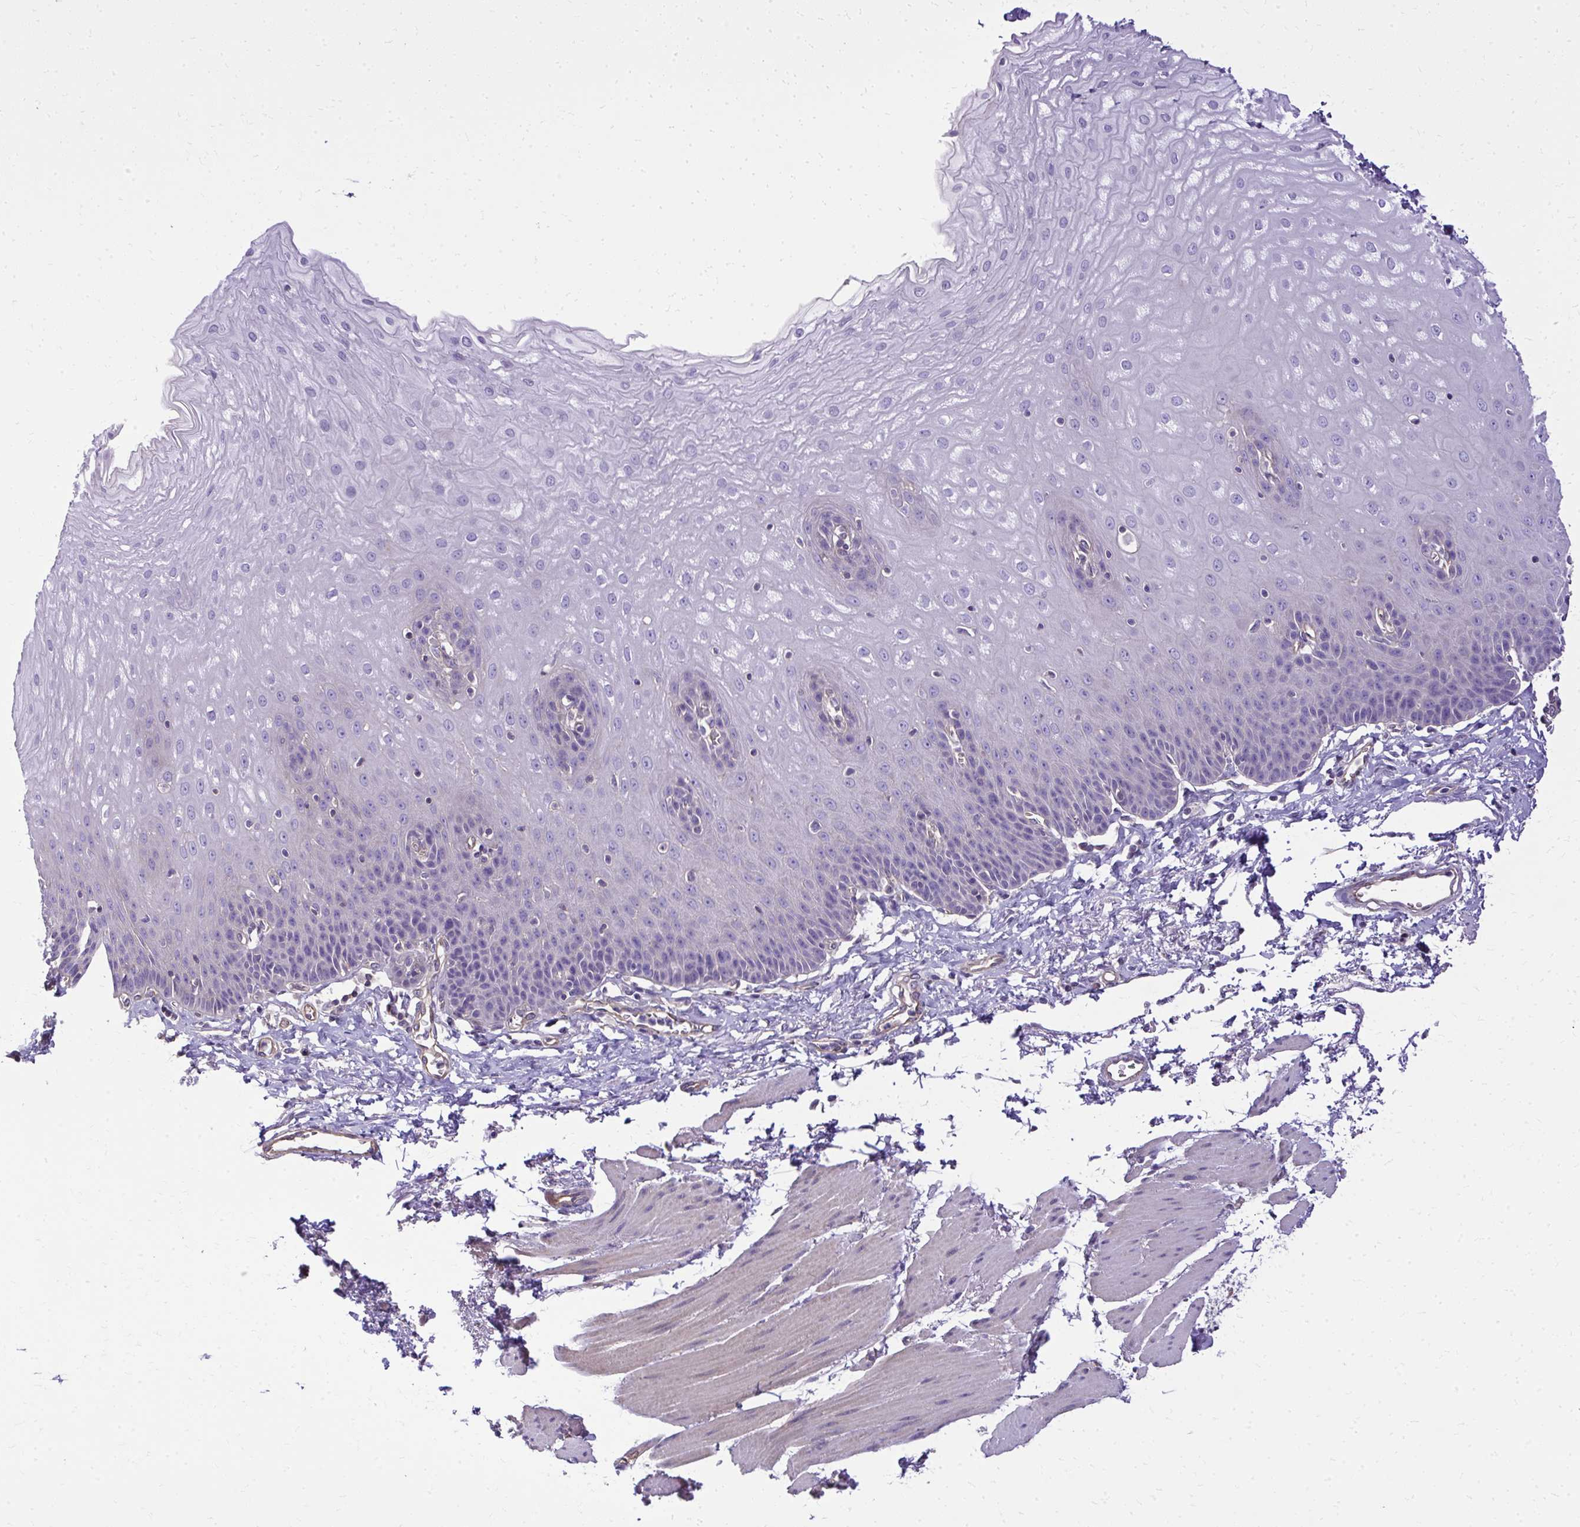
{"staining": {"intensity": "negative", "quantity": "none", "location": "none"}, "tissue": "esophagus", "cell_type": "Squamous epithelial cells", "image_type": "normal", "snomed": [{"axis": "morphology", "description": "Normal tissue, NOS"}, {"axis": "topography", "description": "Esophagus"}], "caption": "A micrograph of human esophagus is negative for staining in squamous epithelial cells. The staining was performed using DAB (3,3'-diaminobenzidine) to visualize the protein expression in brown, while the nuclei were stained in blue with hematoxylin (Magnification: 20x).", "gene": "RUNDC3B", "patient": {"sex": "female", "age": 81}}